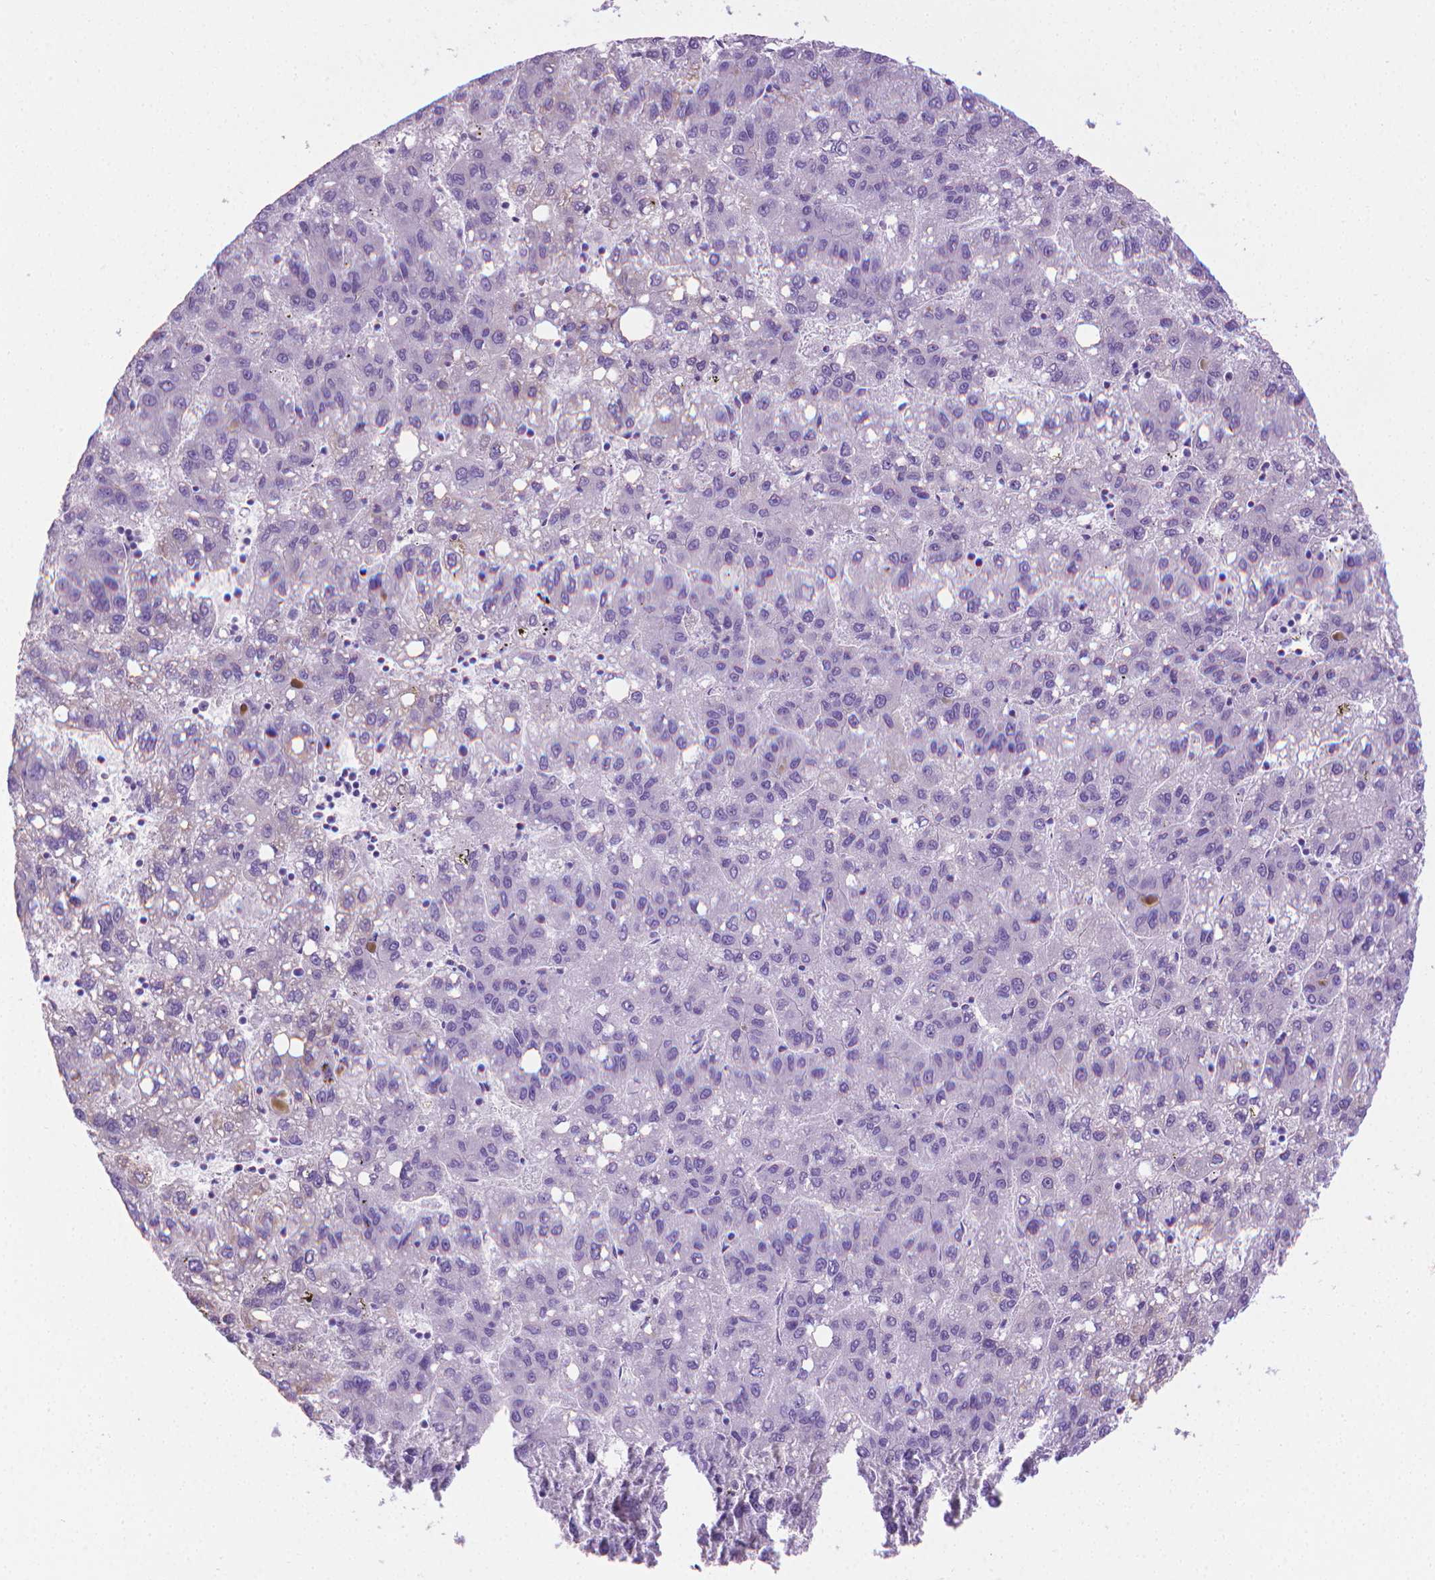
{"staining": {"intensity": "negative", "quantity": "none", "location": "none"}, "tissue": "liver cancer", "cell_type": "Tumor cells", "image_type": "cancer", "snomed": [{"axis": "morphology", "description": "Carcinoma, Hepatocellular, NOS"}, {"axis": "topography", "description": "Liver"}], "caption": "Image shows no significant protein expression in tumor cells of hepatocellular carcinoma (liver).", "gene": "PNMA2", "patient": {"sex": "female", "age": 82}}